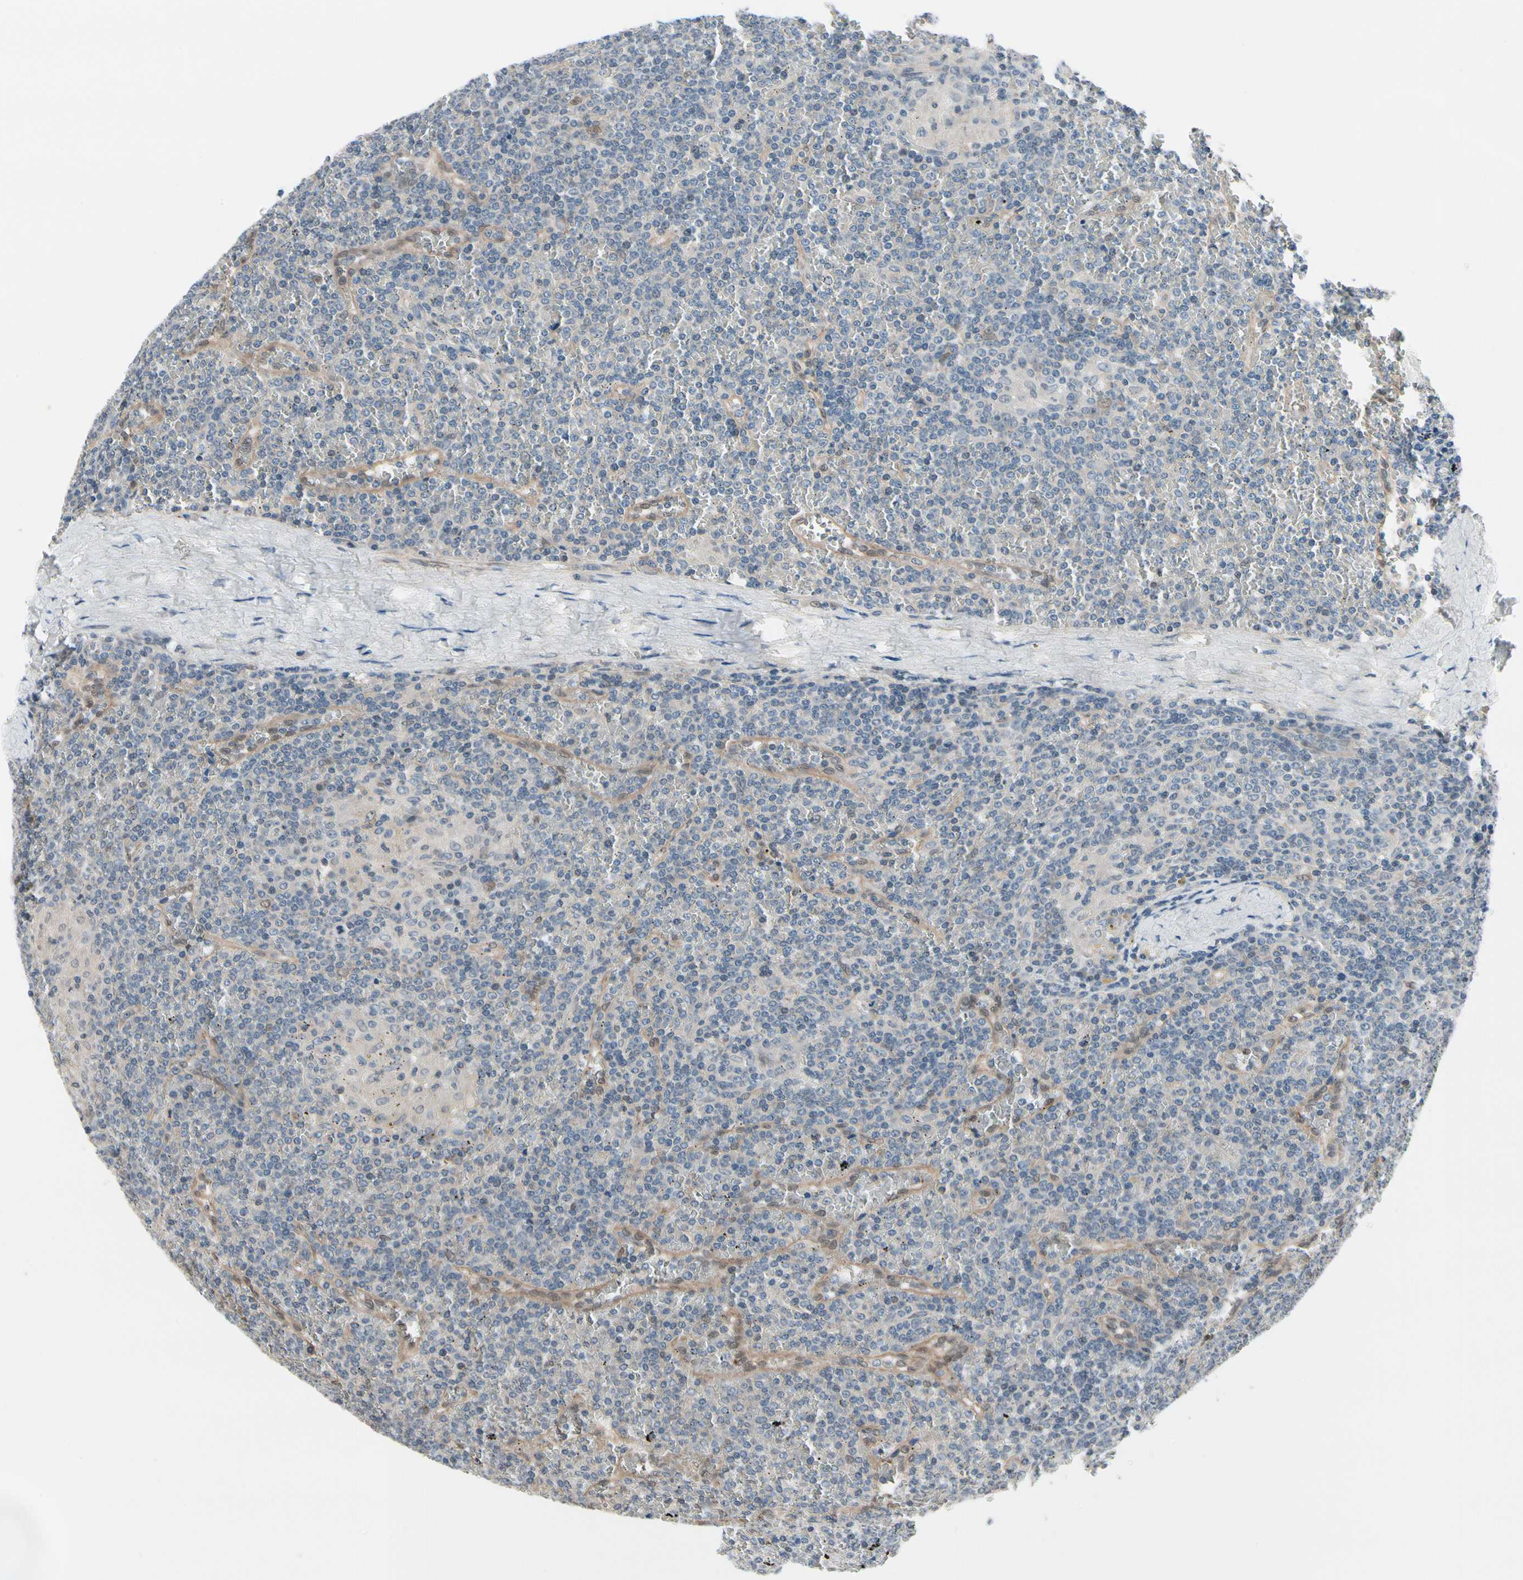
{"staining": {"intensity": "negative", "quantity": "none", "location": "none"}, "tissue": "lymphoma", "cell_type": "Tumor cells", "image_type": "cancer", "snomed": [{"axis": "morphology", "description": "Malignant lymphoma, non-Hodgkin's type, Low grade"}, {"axis": "topography", "description": "Spleen"}], "caption": "An image of human lymphoma is negative for staining in tumor cells.", "gene": "PRDX6", "patient": {"sex": "female", "age": 19}}